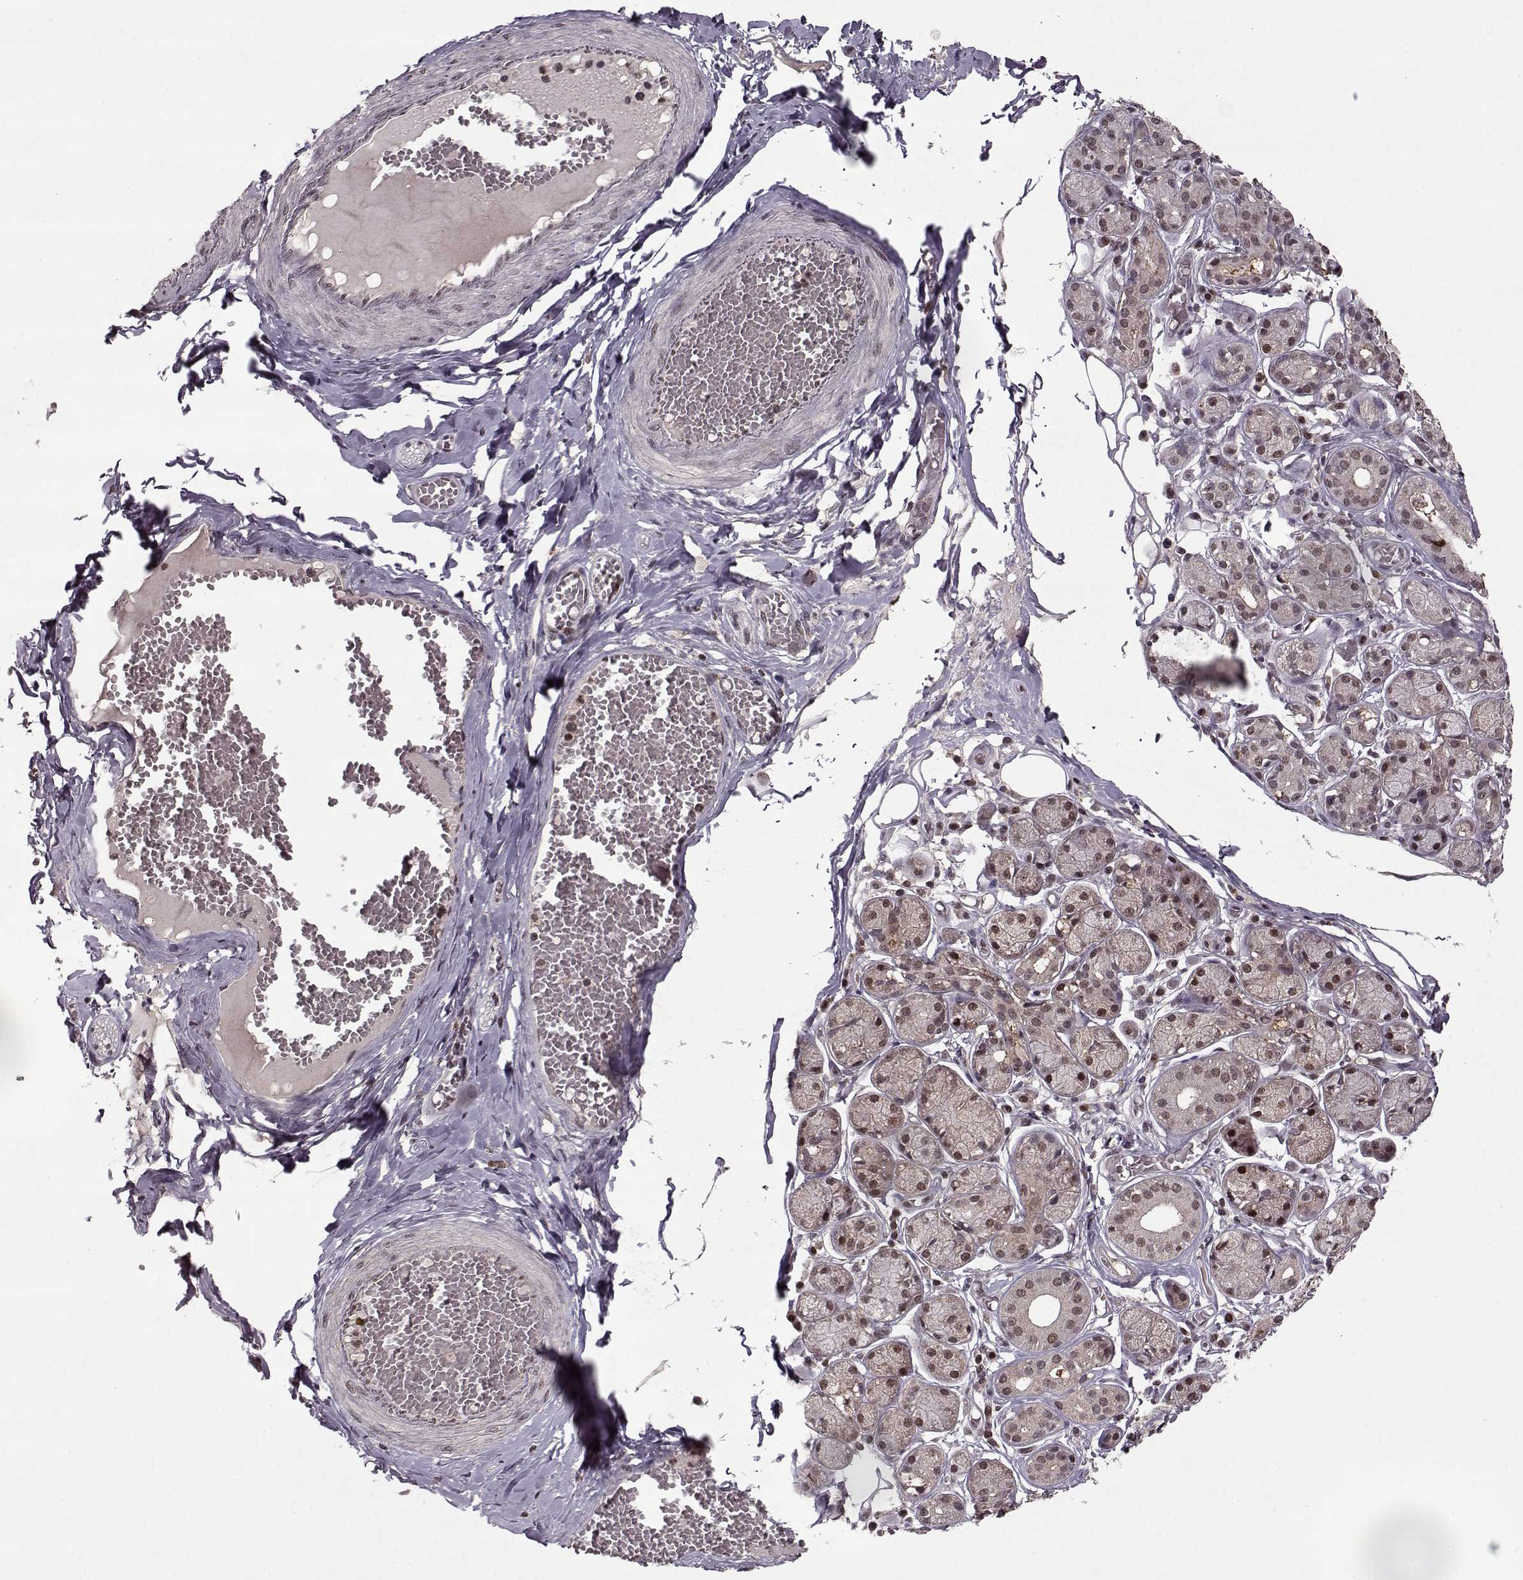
{"staining": {"intensity": "weak", "quantity": ">75%", "location": "nuclear"}, "tissue": "salivary gland", "cell_type": "Glandular cells", "image_type": "normal", "snomed": [{"axis": "morphology", "description": "Normal tissue, NOS"}, {"axis": "topography", "description": "Salivary gland"}, {"axis": "topography", "description": "Peripheral nerve tissue"}], "caption": "Weak nuclear staining for a protein is identified in approximately >75% of glandular cells of normal salivary gland using immunohistochemistry.", "gene": "PSMA7", "patient": {"sex": "male", "age": 71}}